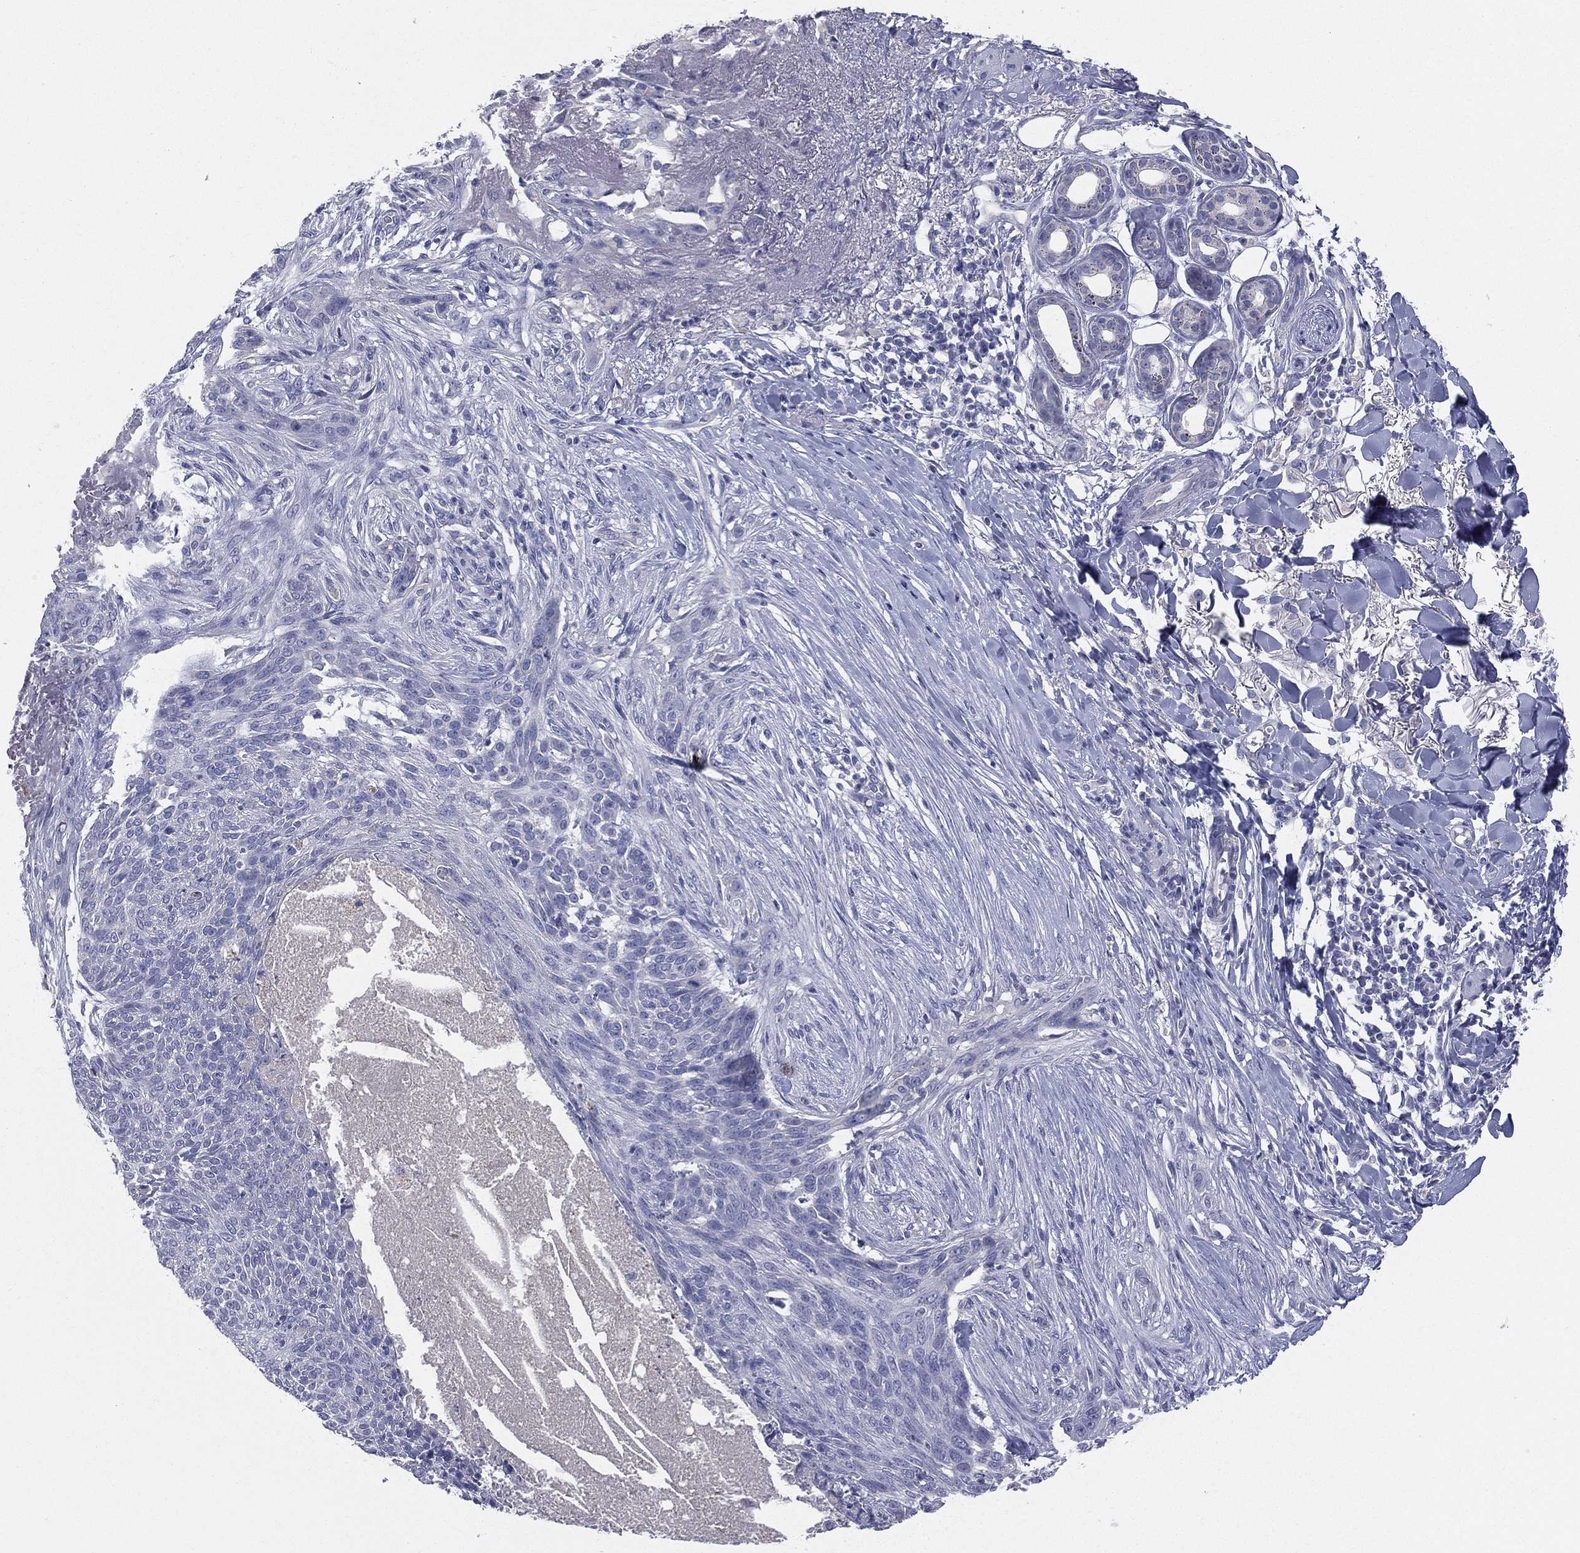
{"staining": {"intensity": "negative", "quantity": "none", "location": "none"}, "tissue": "skin cancer", "cell_type": "Tumor cells", "image_type": "cancer", "snomed": [{"axis": "morphology", "description": "Normal tissue, NOS"}, {"axis": "morphology", "description": "Basal cell carcinoma"}, {"axis": "topography", "description": "Skin"}], "caption": "Photomicrograph shows no protein expression in tumor cells of skin cancer tissue.", "gene": "STK31", "patient": {"sex": "male", "age": 84}}